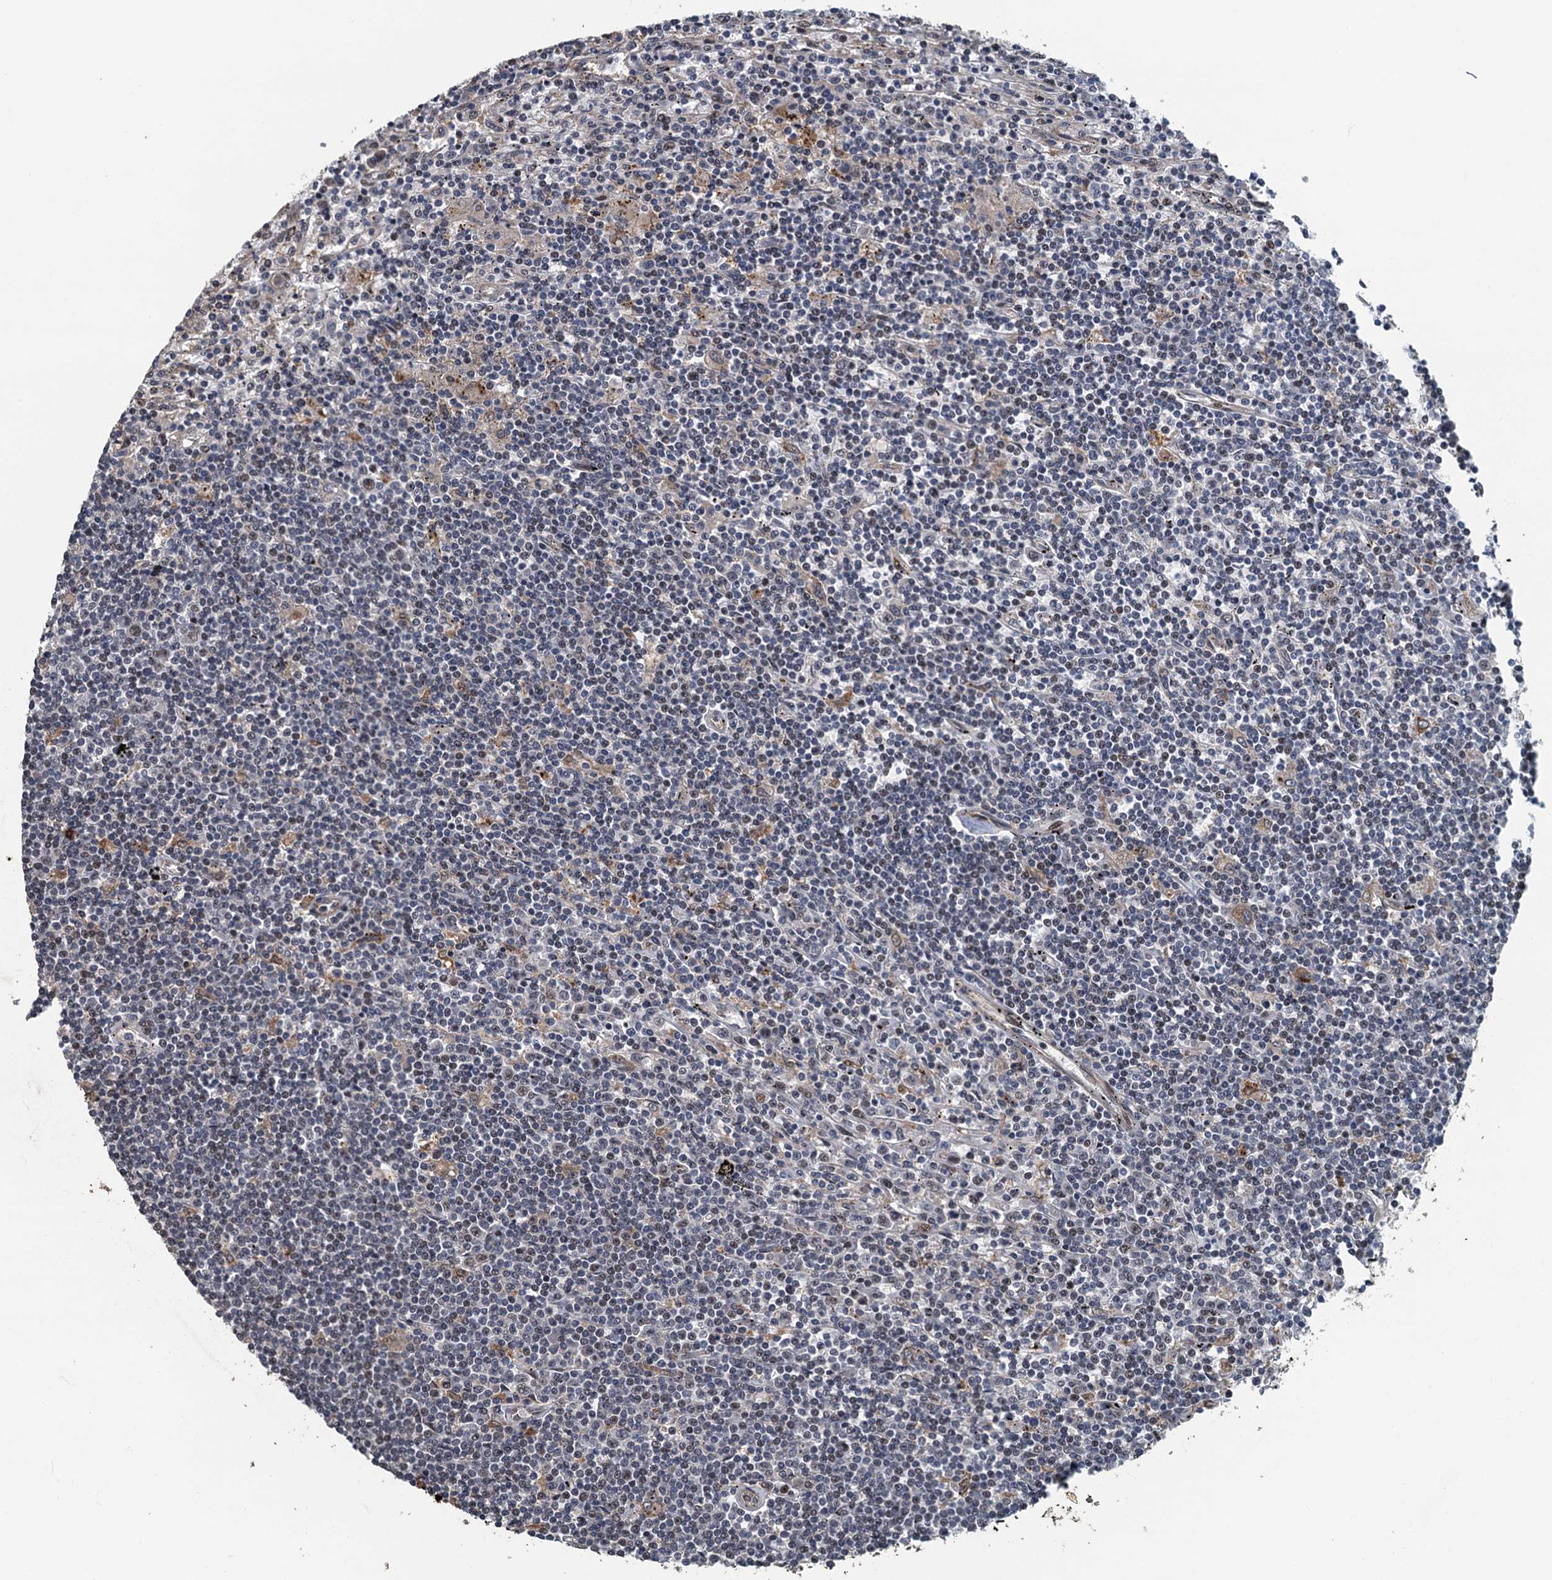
{"staining": {"intensity": "weak", "quantity": "<25%", "location": "nuclear"}, "tissue": "lymphoma", "cell_type": "Tumor cells", "image_type": "cancer", "snomed": [{"axis": "morphology", "description": "Malignant lymphoma, non-Hodgkin's type, Low grade"}, {"axis": "topography", "description": "Spleen"}], "caption": "Tumor cells show no significant protein expression in lymphoma. (DAB (3,3'-diaminobenzidine) immunohistochemistry (IHC) visualized using brightfield microscopy, high magnification).", "gene": "AGRN", "patient": {"sex": "male", "age": 76}}